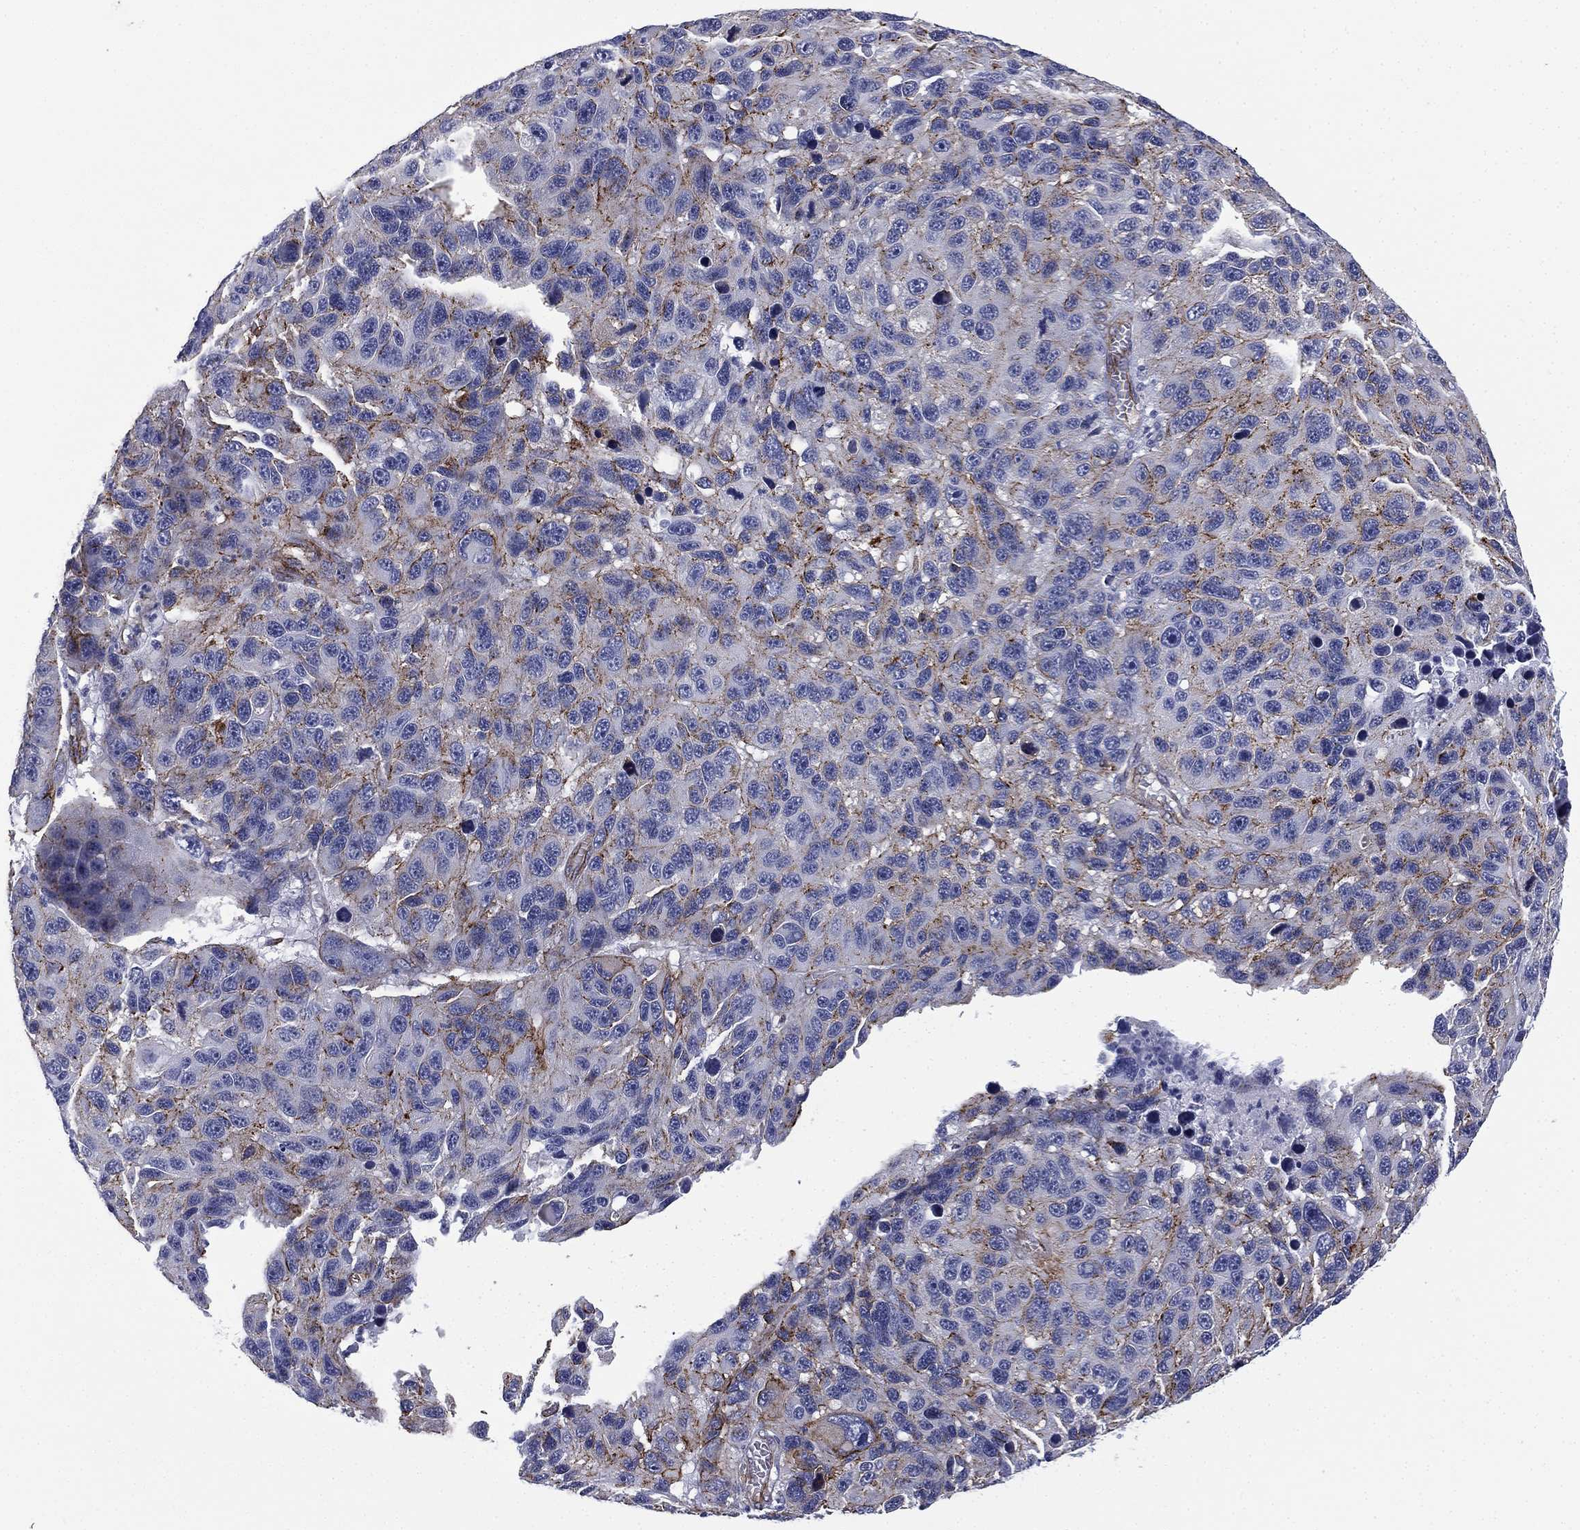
{"staining": {"intensity": "moderate", "quantity": "<25%", "location": "cytoplasmic/membranous"}, "tissue": "melanoma", "cell_type": "Tumor cells", "image_type": "cancer", "snomed": [{"axis": "morphology", "description": "Malignant melanoma, NOS"}, {"axis": "topography", "description": "Skin"}], "caption": "Protein expression analysis of melanoma exhibits moderate cytoplasmic/membranous positivity in approximately <25% of tumor cells.", "gene": "CAVIN3", "patient": {"sex": "male", "age": 53}}